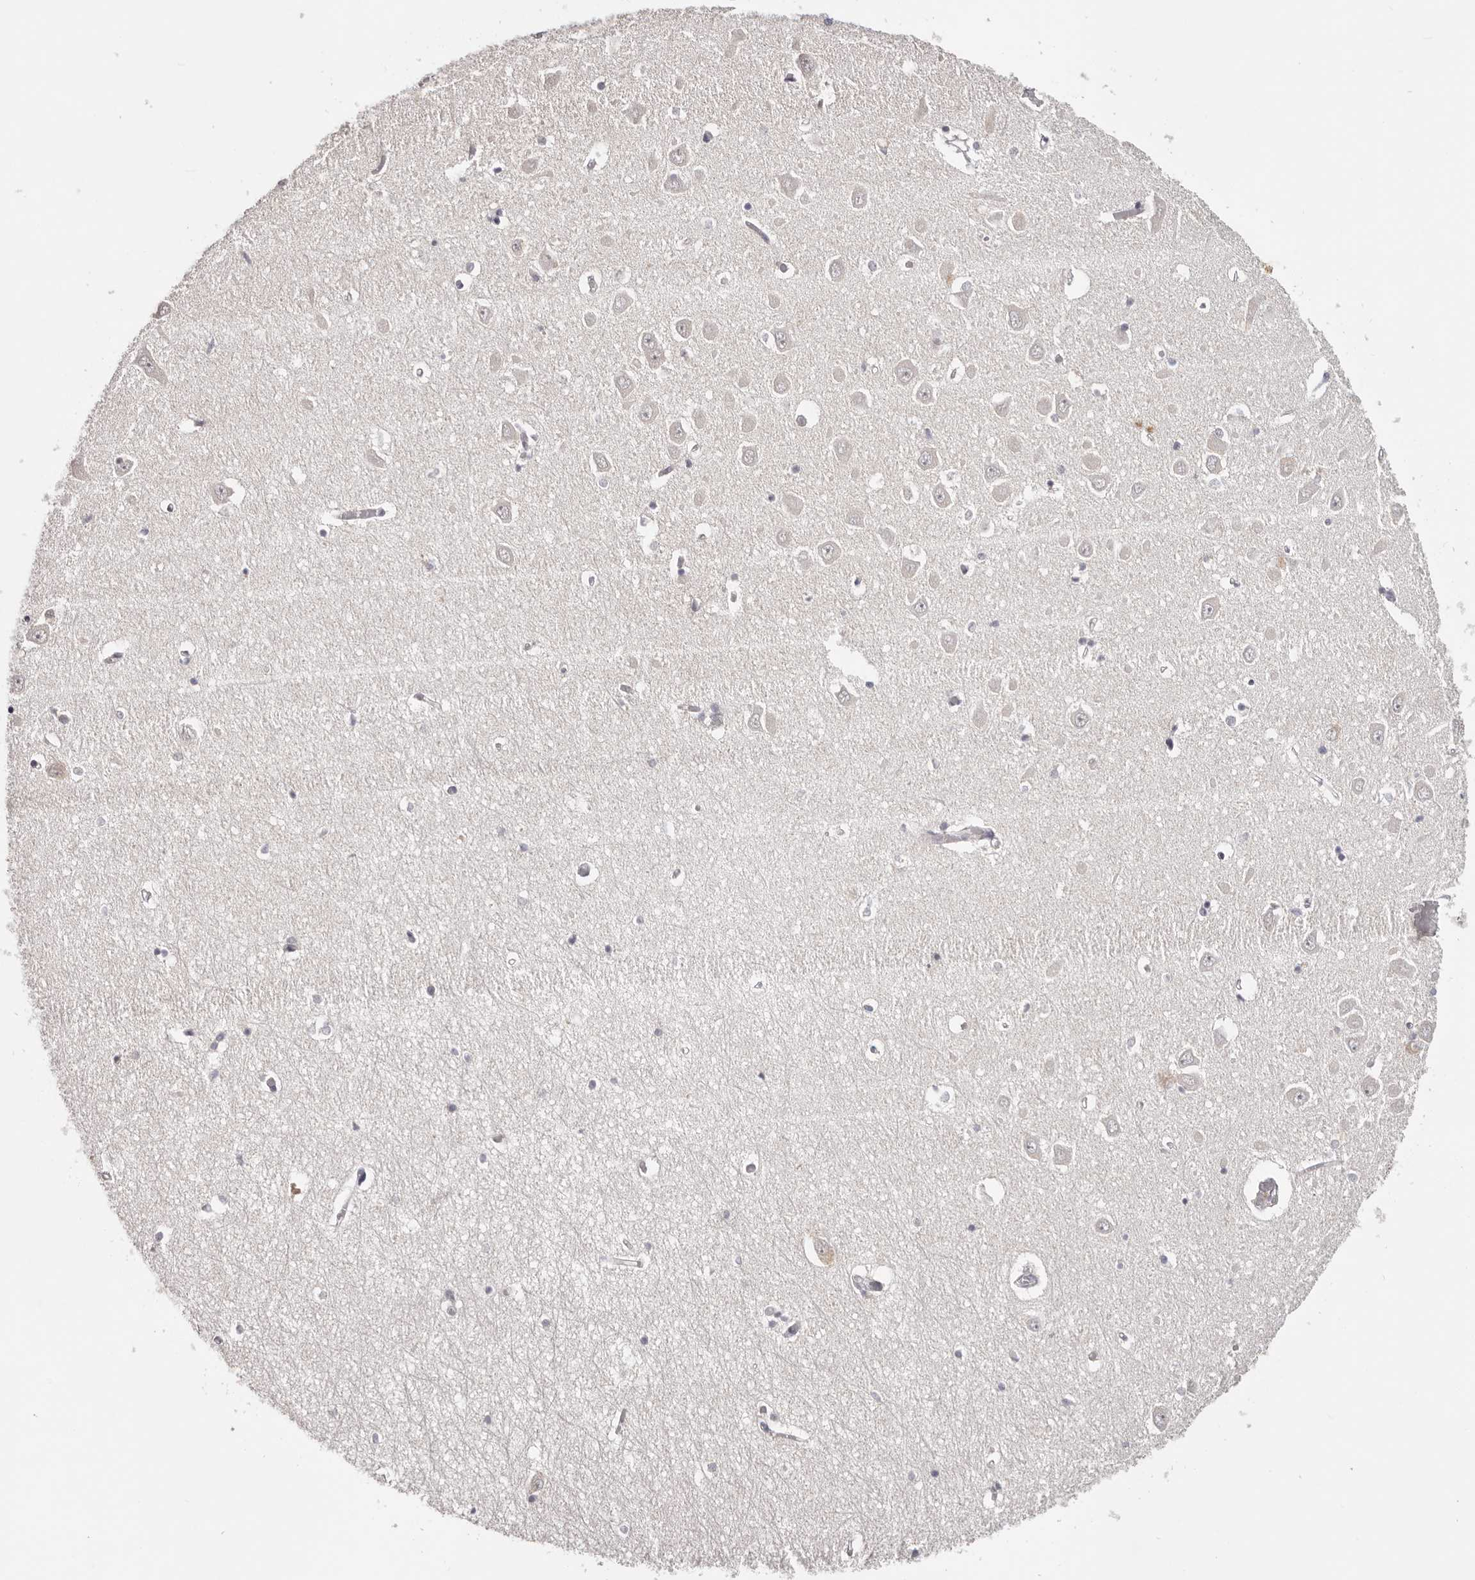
{"staining": {"intensity": "negative", "quantity": "none", "location": "none"}, "tissue": "hippocampus", "cell_type": "Glial cells", "image_type": "normal", "snomed": [{"axis": "morphology", "description": "Normal tissue, NOS"}, {"axis": "topography", "description": "Hippocampus"}], "caption": "Immunohistochemistry (IHC) micrograph of benign hippocampus stained for a protein (brown), which demonstrates no positivity in glial cells.", "gene": "CCDC190", "patient": {"sex": "male", "age": 70}}